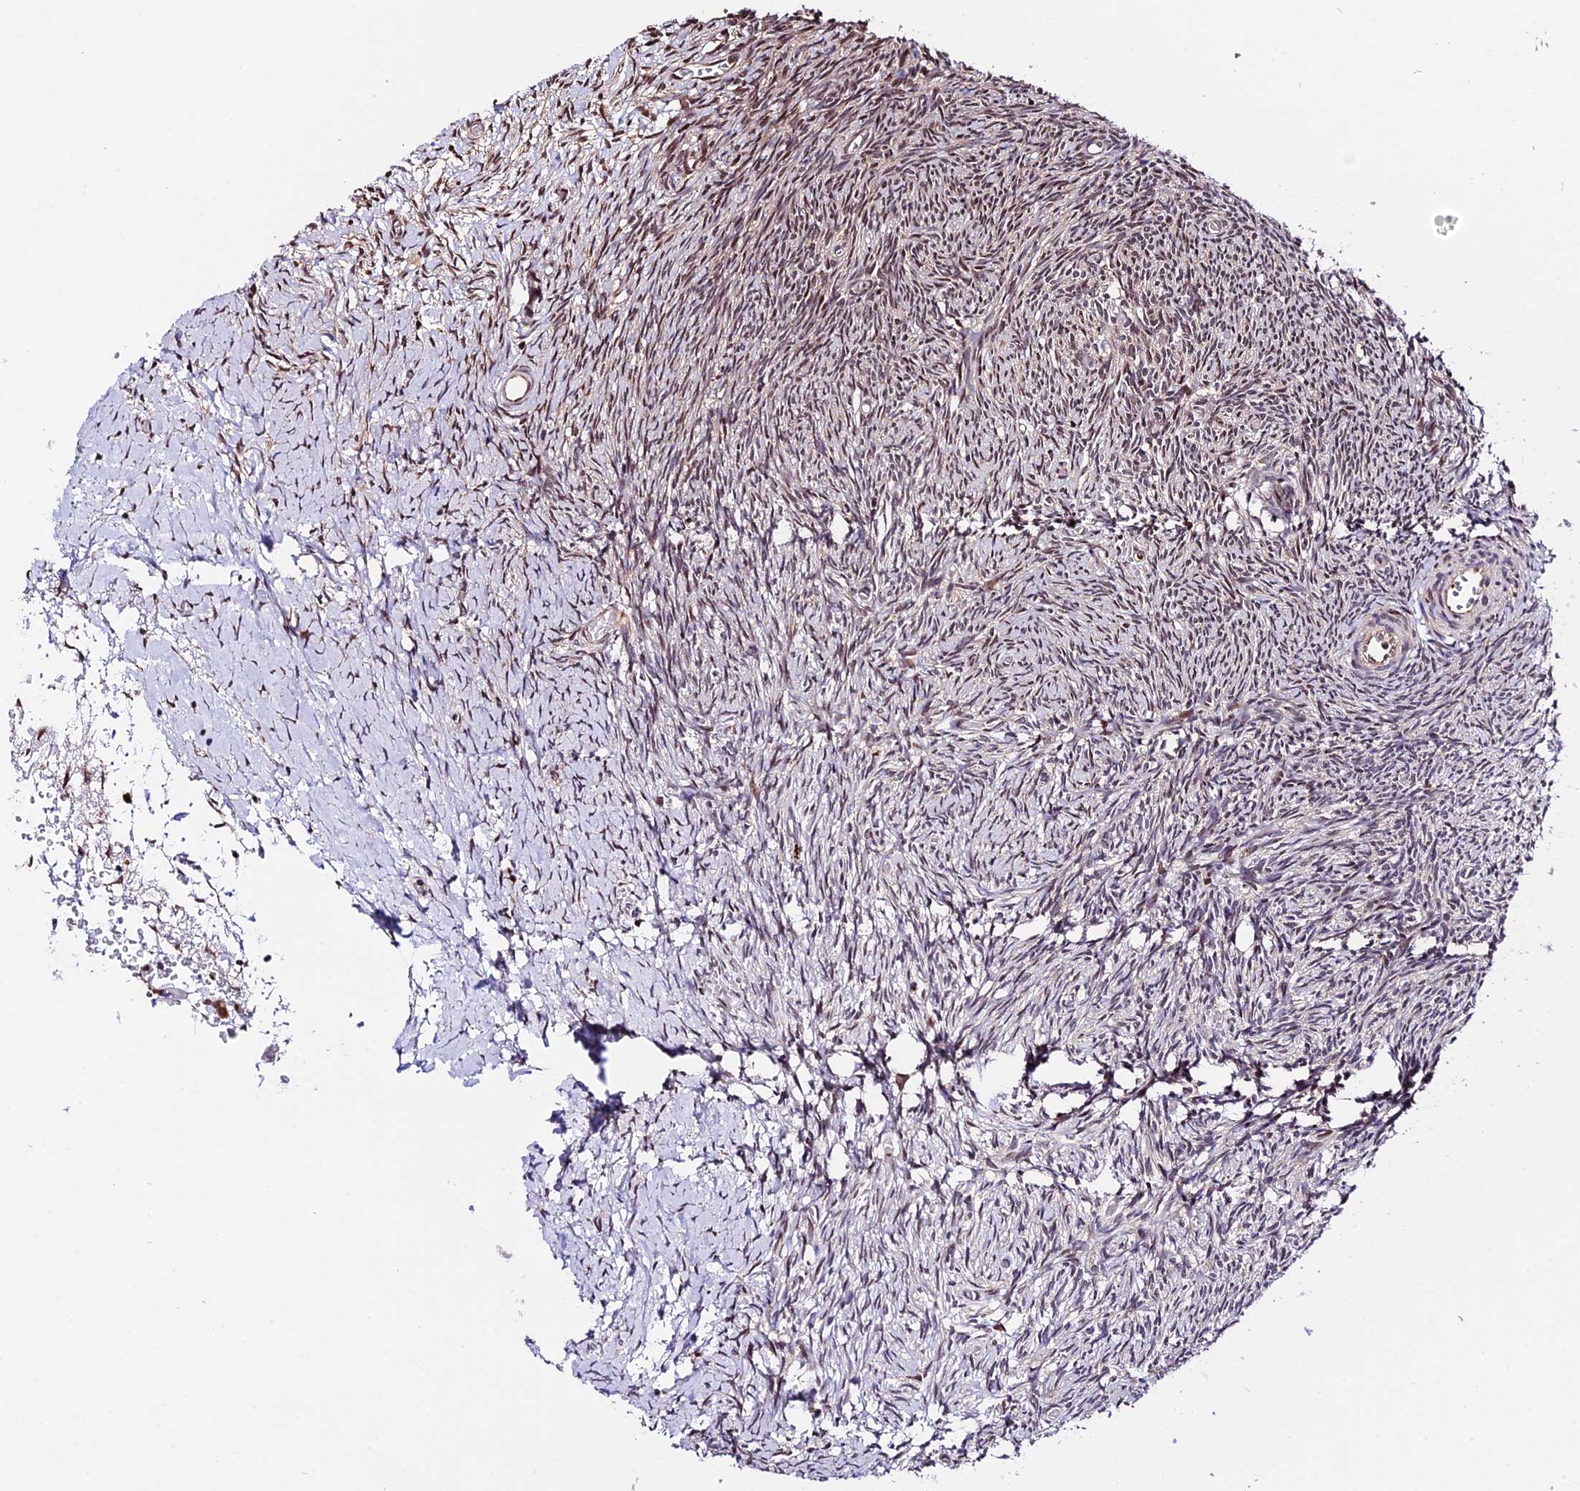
{"staining": {"intensity": "weak", "quantity": "25%-75%", "location": "nuclear"}, "tissue": "ovary", "cell_type": "Ovarian stroma cells", "image_type": "normal", "snomed": [{"axis": "morphology", "description": "Normal tissue, NOS"}, {"axis": "topography", "description": "Ovary"}], "caption": "Ovarian stroma cells show low levels of weak nuclear staining in about 25%-75% of cells in normal ovary.", "gene": "HERPUD1", "patient": {"sex": "female", "age": 39}}